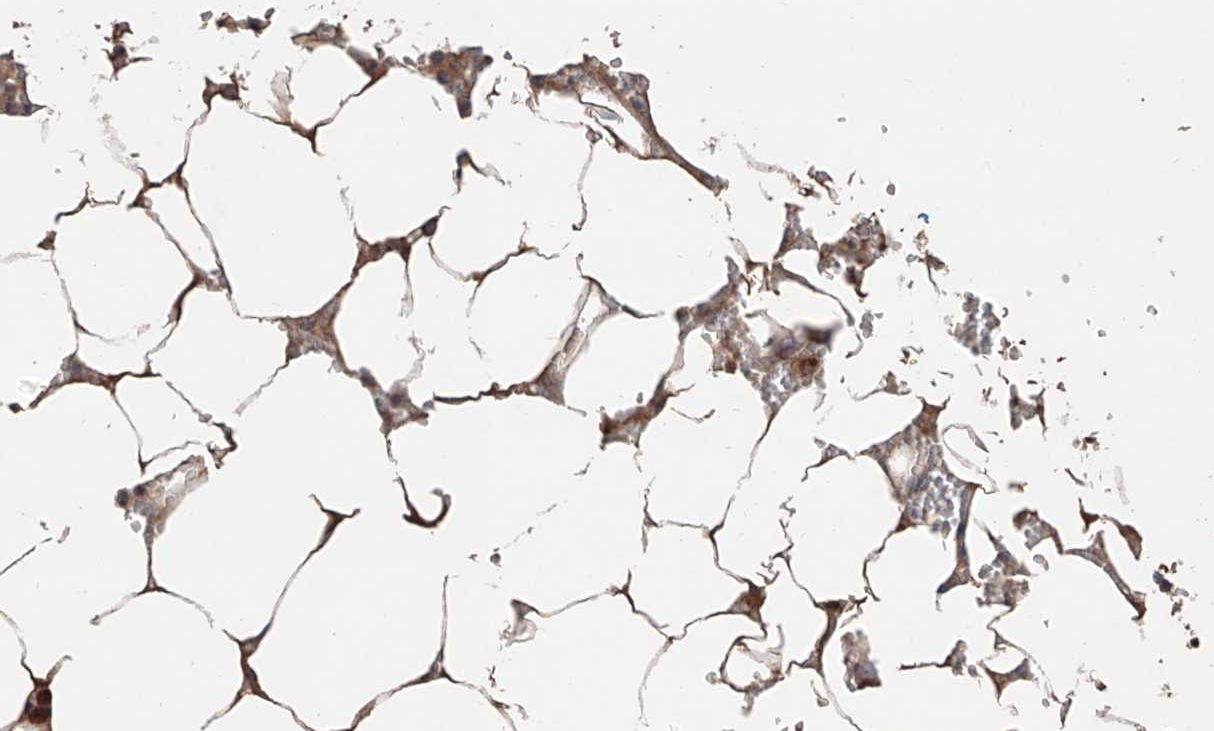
{"staining": {"intensity": "strong", "quantity": "<25%", "location": "cytoplasmic/membranous"}, "tissue": "bone marrow", "cell_type": "Hematopoietic cells", "image_type": "normal", "snomed": [{"axis": "morphology", "description": "Normal tissue, NOS"}, {"axis": "topography", "description": "Bone marrow"}], "caption": "This micrograph shows IHC staining of unremarkable human bone marrow, with medium strong cytoplasmic/membranous expression in about <25% of hematopoietic cells.", "gene": "EDN1", "patient": {"sex": "male", "age": 70}}